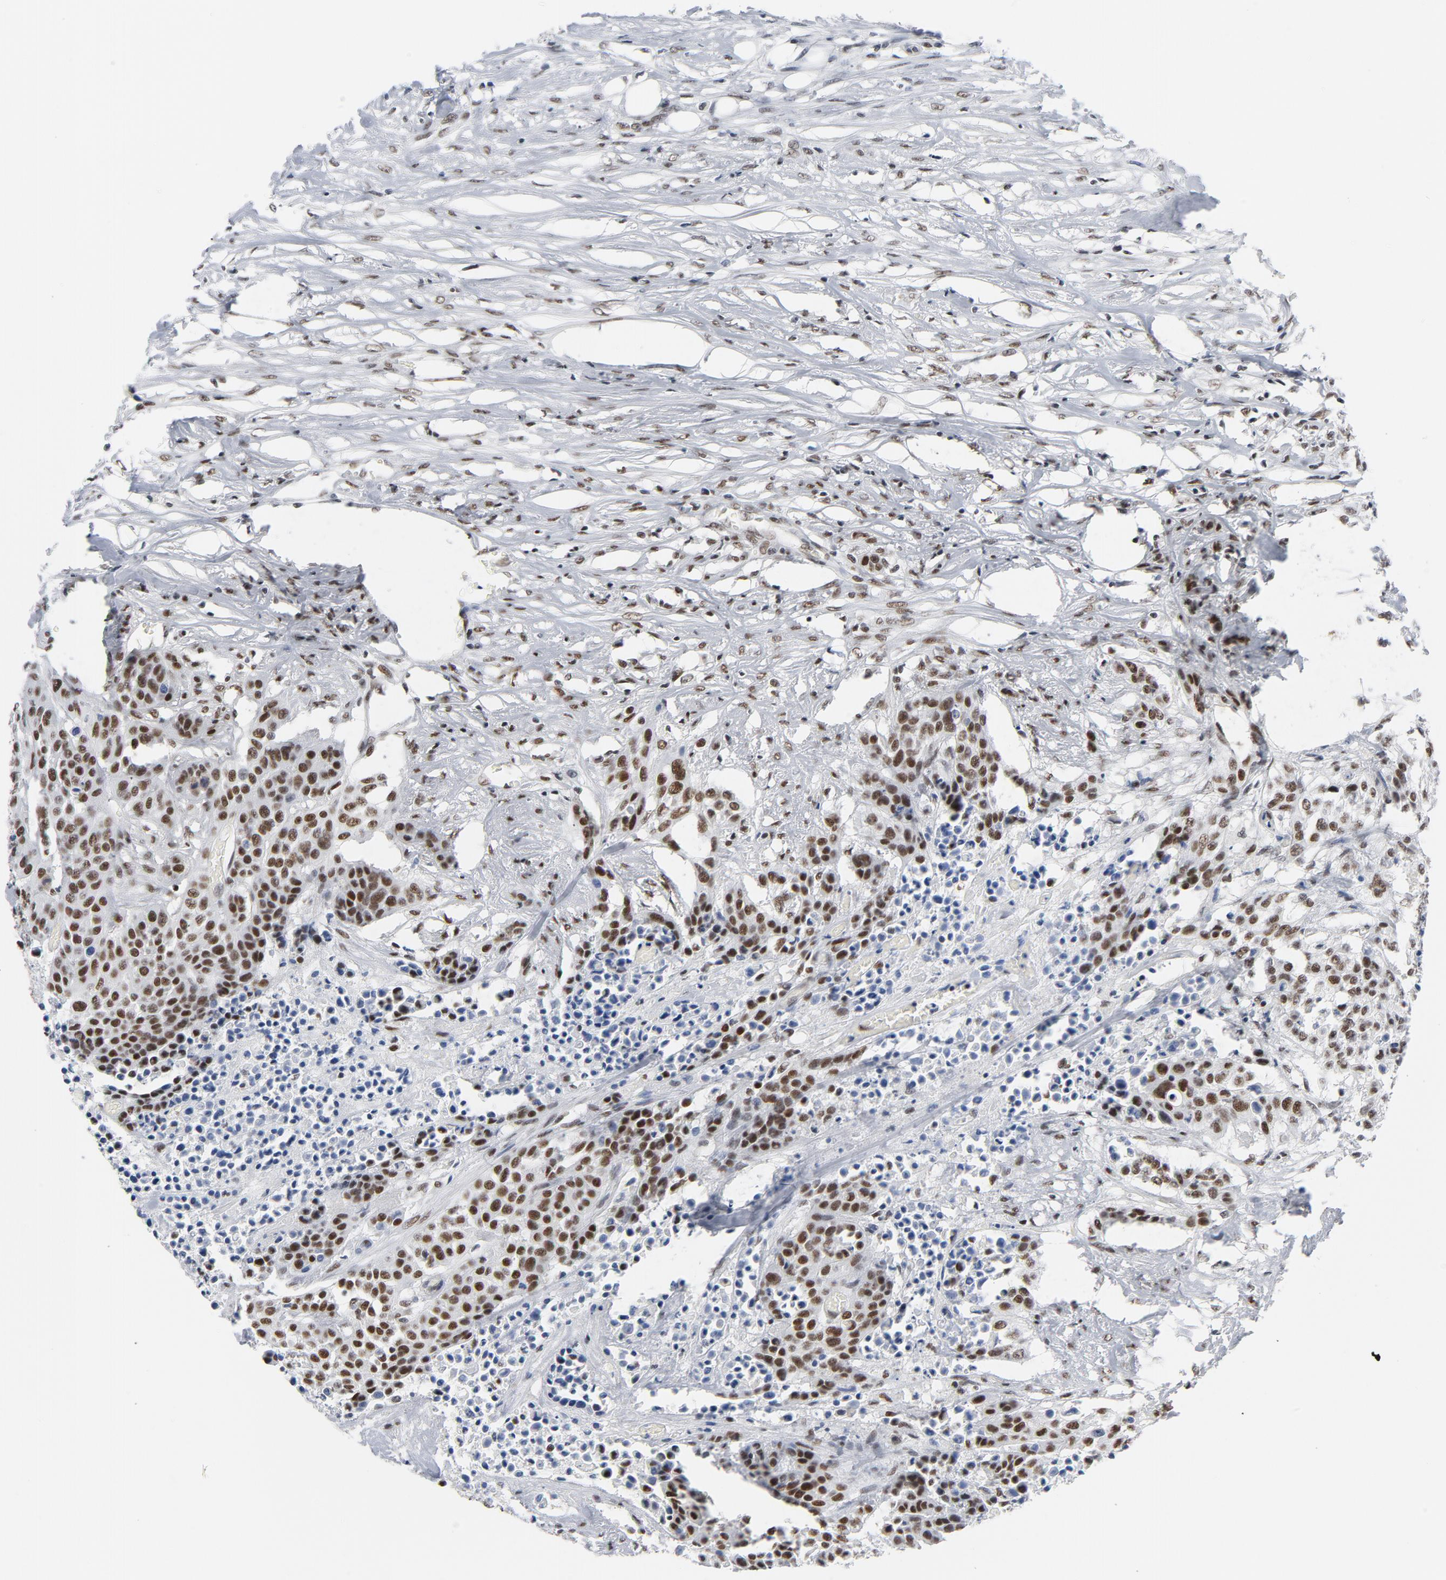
{"staining": {"intensity": "moderate", "quantity": ">75%", "location": "nuclear"}, "tissue": "urothelial cancer", "cell_type": "Tumor cells", "image_type": "cancer", "snomed": [{"axis": "morphology", "description": "Urothelial carcinoma, High grade"}, {"axis": "topography", "description": "Urinary bladder"}], "caption": "Human urothelial cancer stained with a protein marker displays moderate staining in tumor cells.", "gene": "CSTF2", "patient": {"sex": "male", "age": 74}}